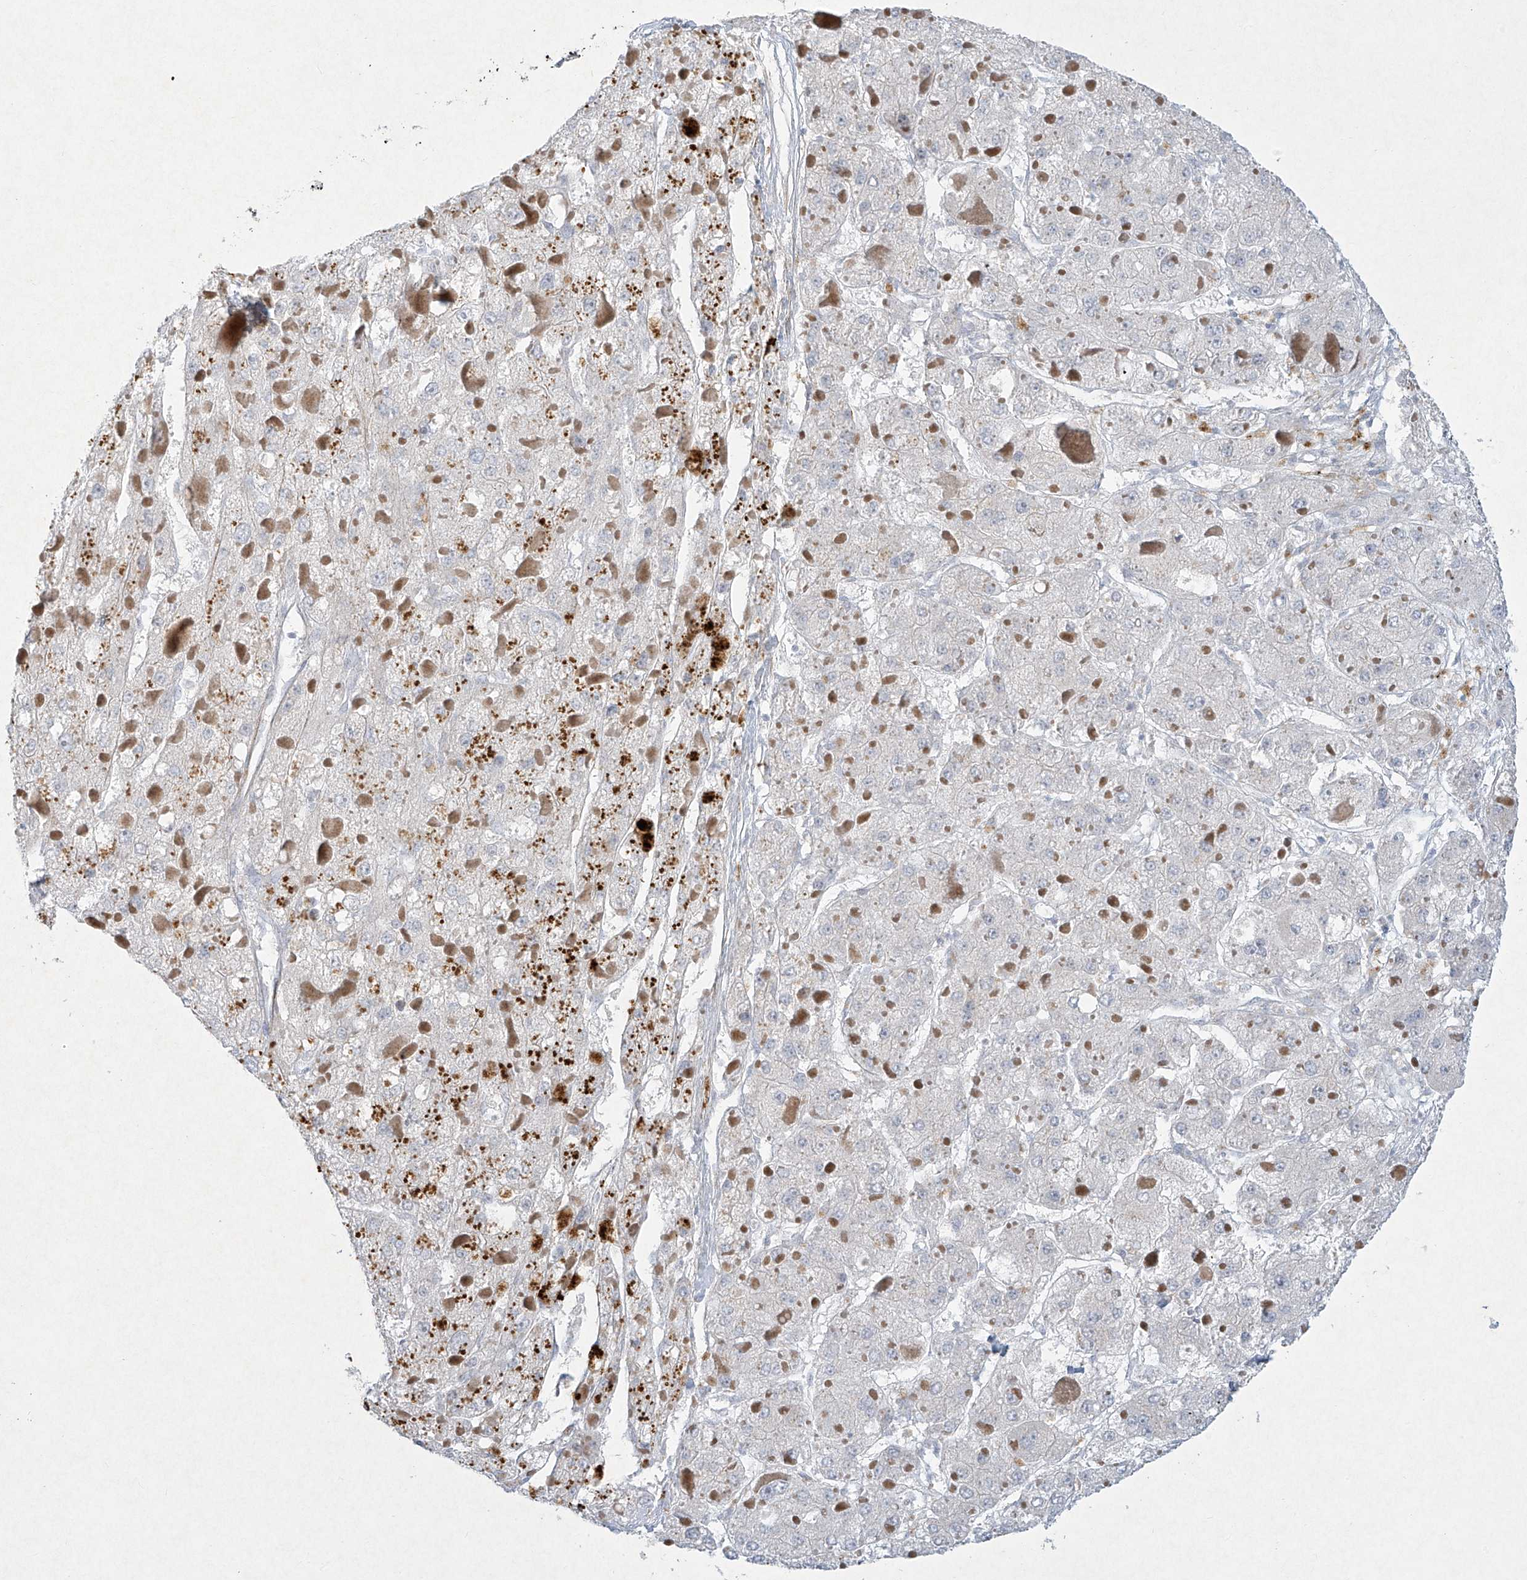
{"staining": {"intensity": "negative", "quantity": "none", "location": "none"}, "tissue": "liver cancer", "cell_type": "Tumor cells", "image_type": "cancer", "snomed": [{"axis": "morphology", "description": "Carcinoma, Hepatocellular, NOS"}, {"axis": "topography", "description": "Liver"}], "caption": "This micrograph is of liver hepatocellular carcinoma stained with immunohistochemistry to label a protein in brown with the nuclei are counter-stained blue. There is no positivity in tumor cells.", "gene": "PAX6", "patient": {"sex": "female", "age": 73}}